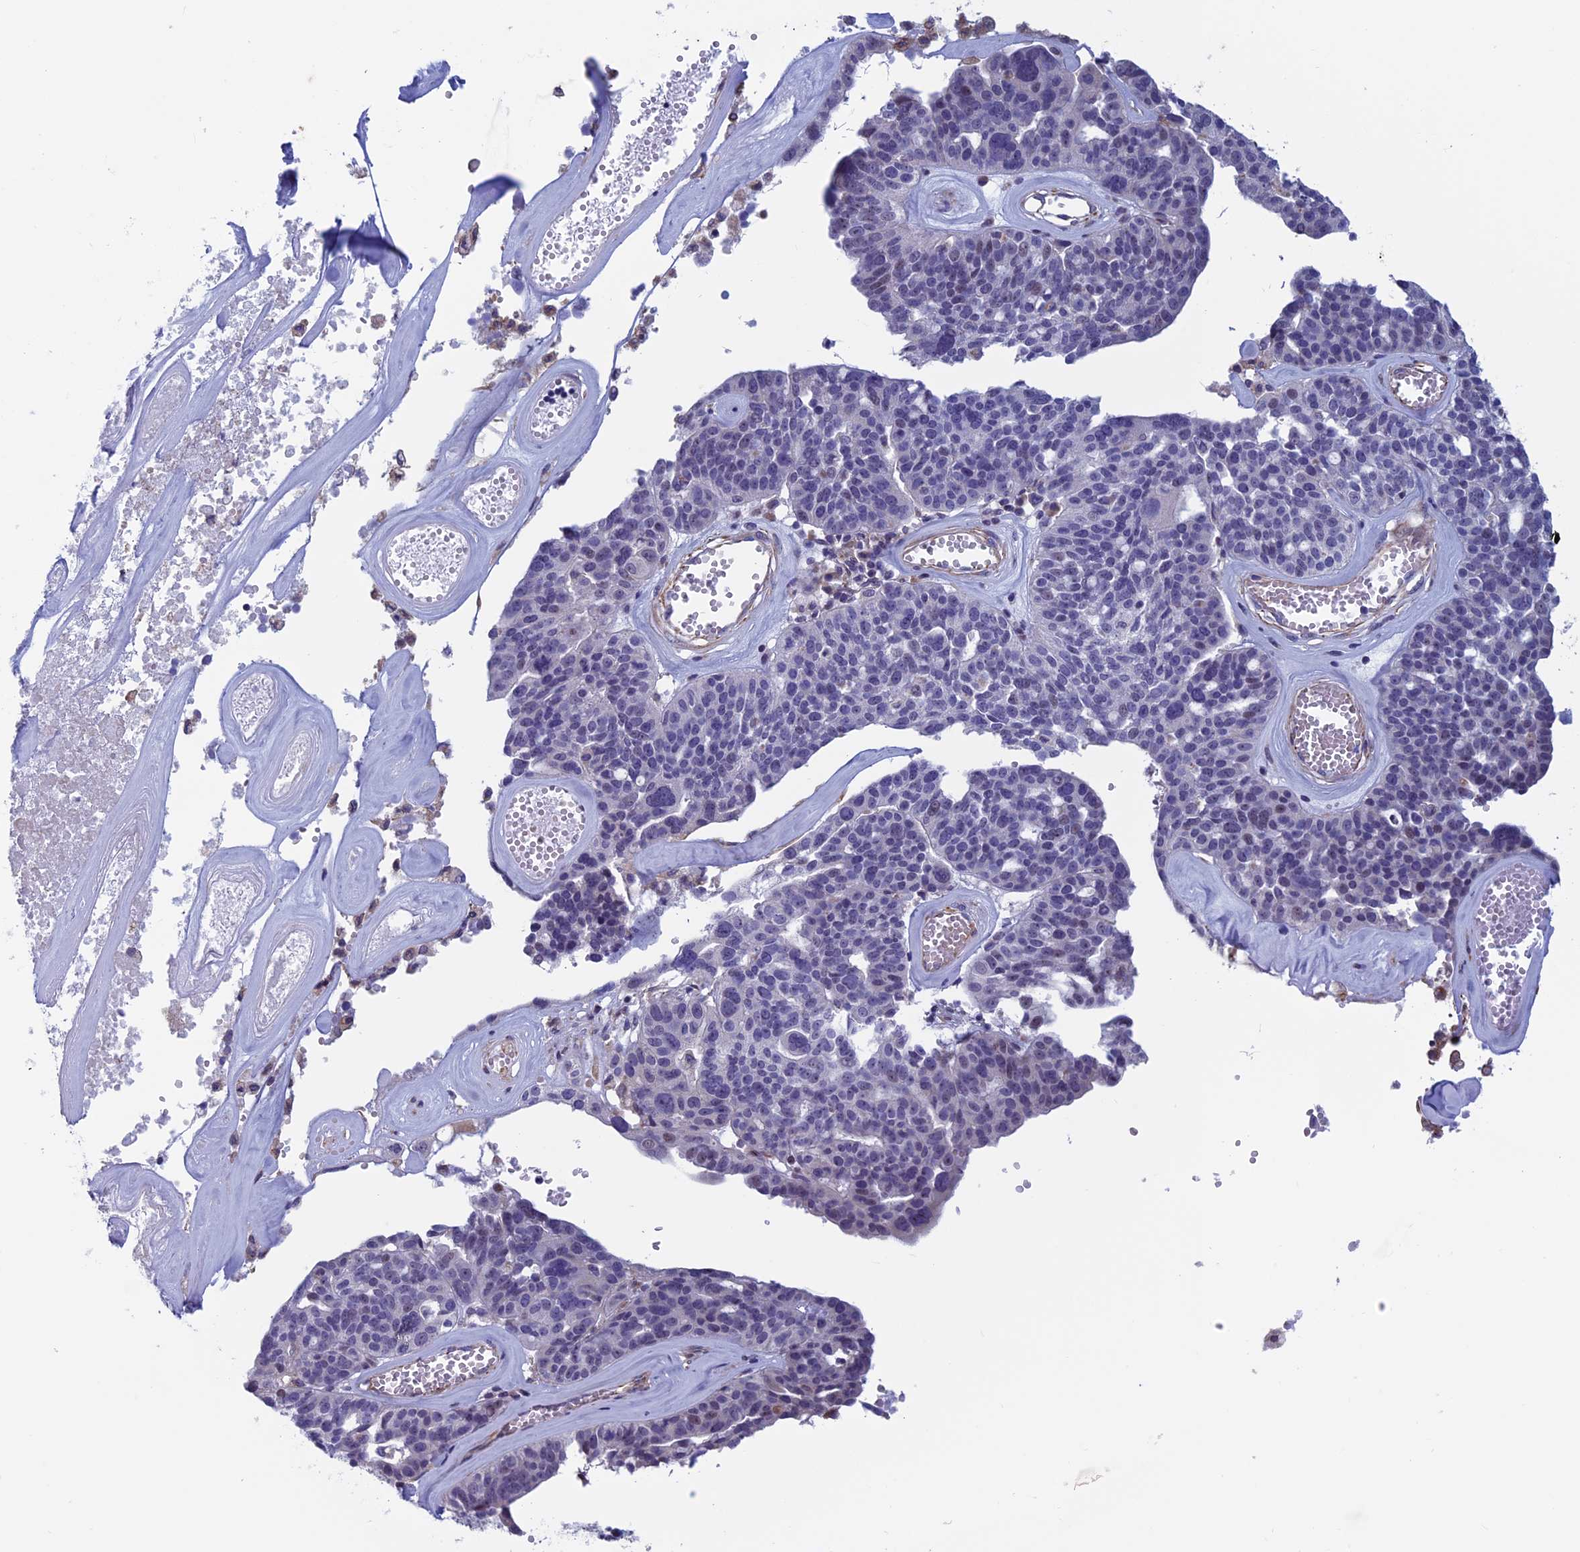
{"staining": {"intensity": "negative", "quantity": "none", "location": "none"}, "tissue": "ovarian cancer", "cell_type": "Tumor cells", "image_type": "cancer", "snomed": [{"axis": "morphology", "description": "Cystadenocarcinoma, serous, NOS"}, {"axis": "topography", "description": "Ovary"}], "caption": "Image shows no protein expression in tumor cells of ovarian cancer tissue. (Brightfield microscopy of DAB (3,3'-diaminobenzidine) immunohistochemistry at high magnification).", "gene": "BCL2L10", "patient": {"sex": "female", "age": 59}}